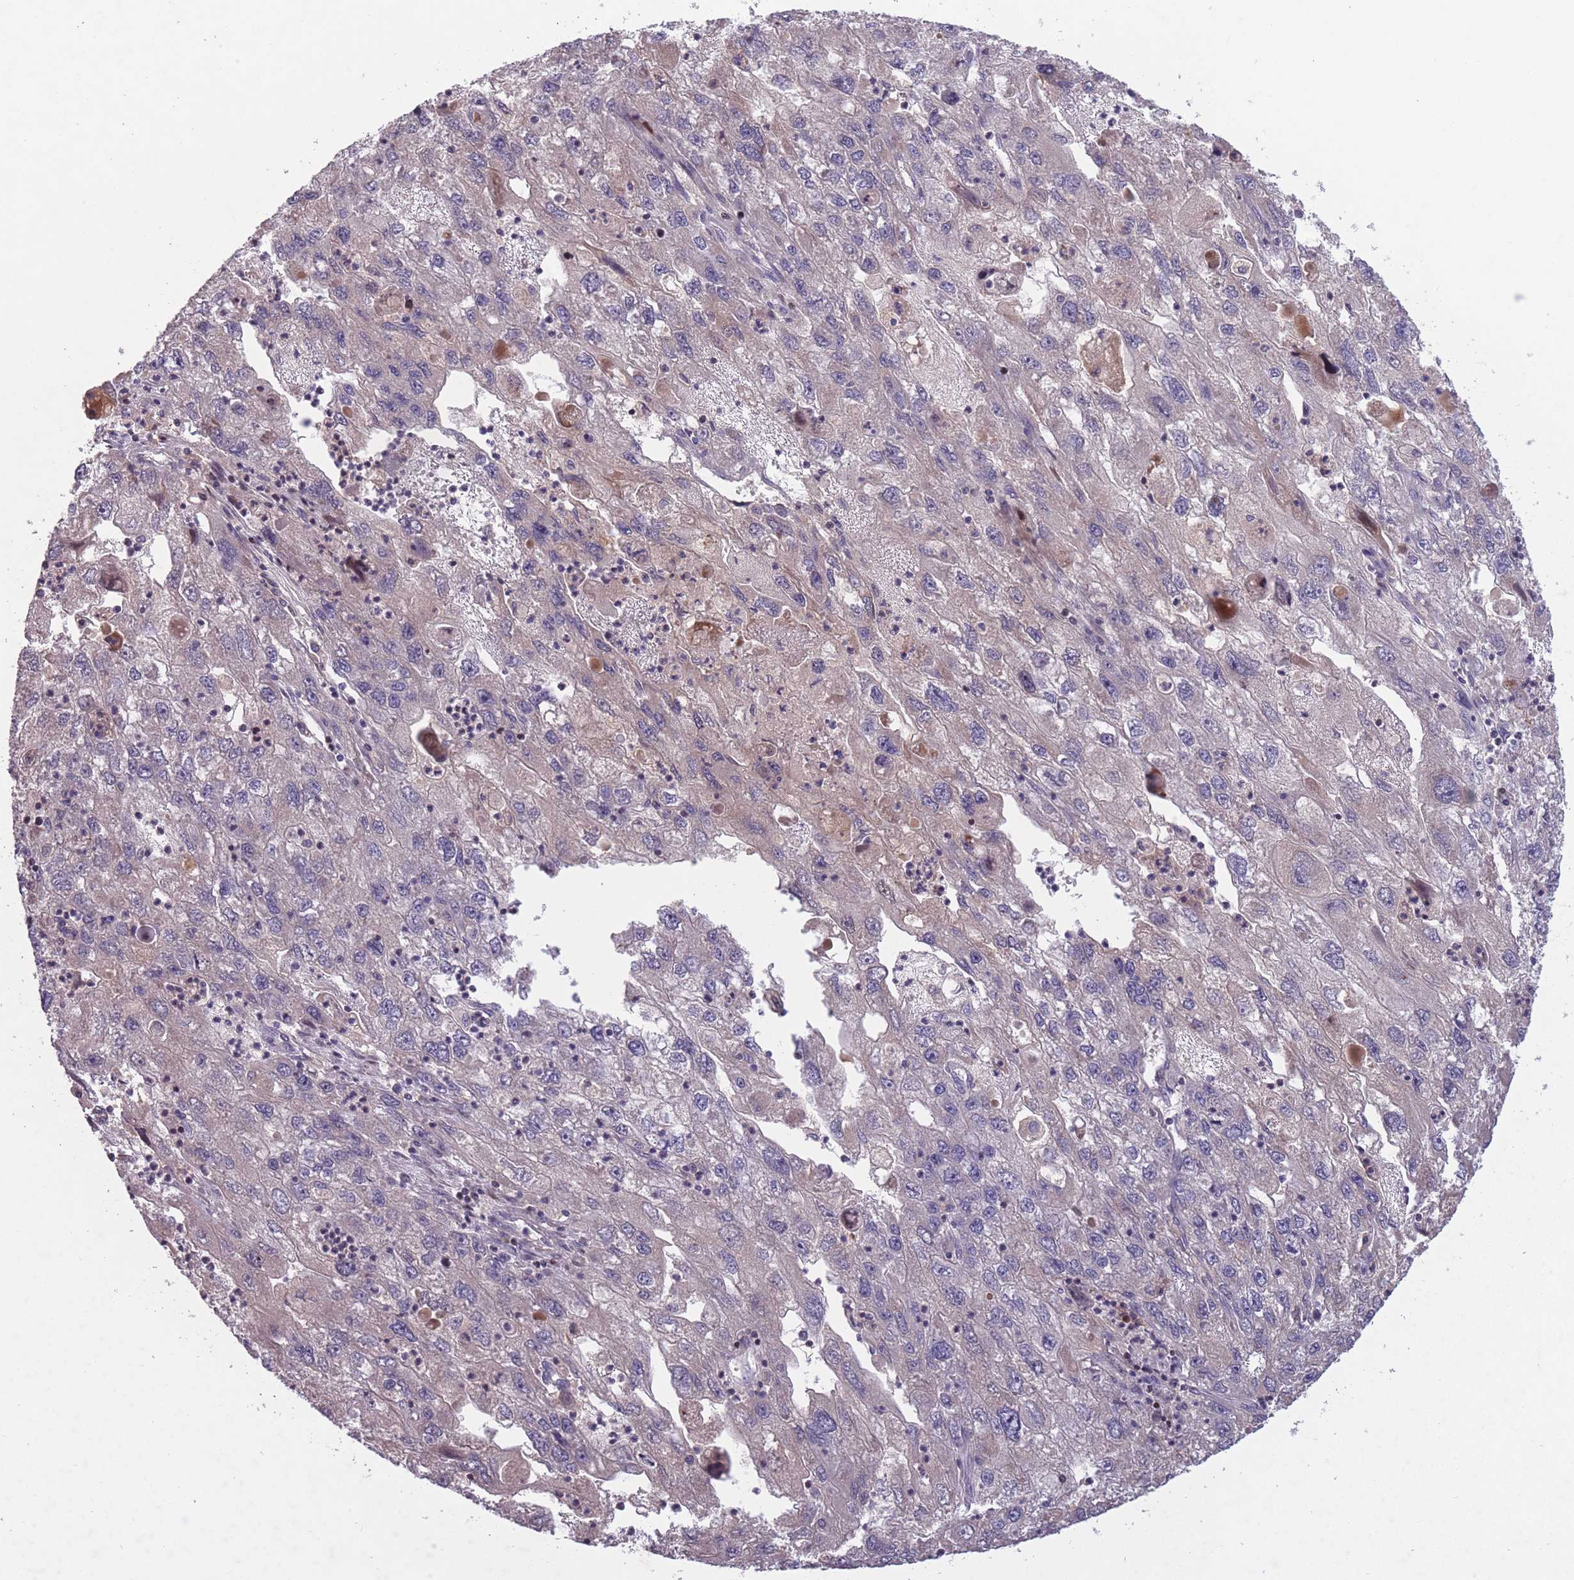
{"staining": {"intensity": "negative", "quantity": "none", "location": "none"}, "tissue": "endometrial cancer", "cell_type": "Tumor cells", "image_type": "cancer", "snomed": [{"axis": "morphology", "description": "Adenocarcinoma, NOS"}, {"axis": "topography", "description": "Endometrium"}], "caption": "This is an immunohistochemistry (IHC) micrograph of human endometrial cancer (adenocarcinoma). There is no staining in tumor cells.", "gene": "OR2V2", "patient": {"sex": "female", "age": 49}}